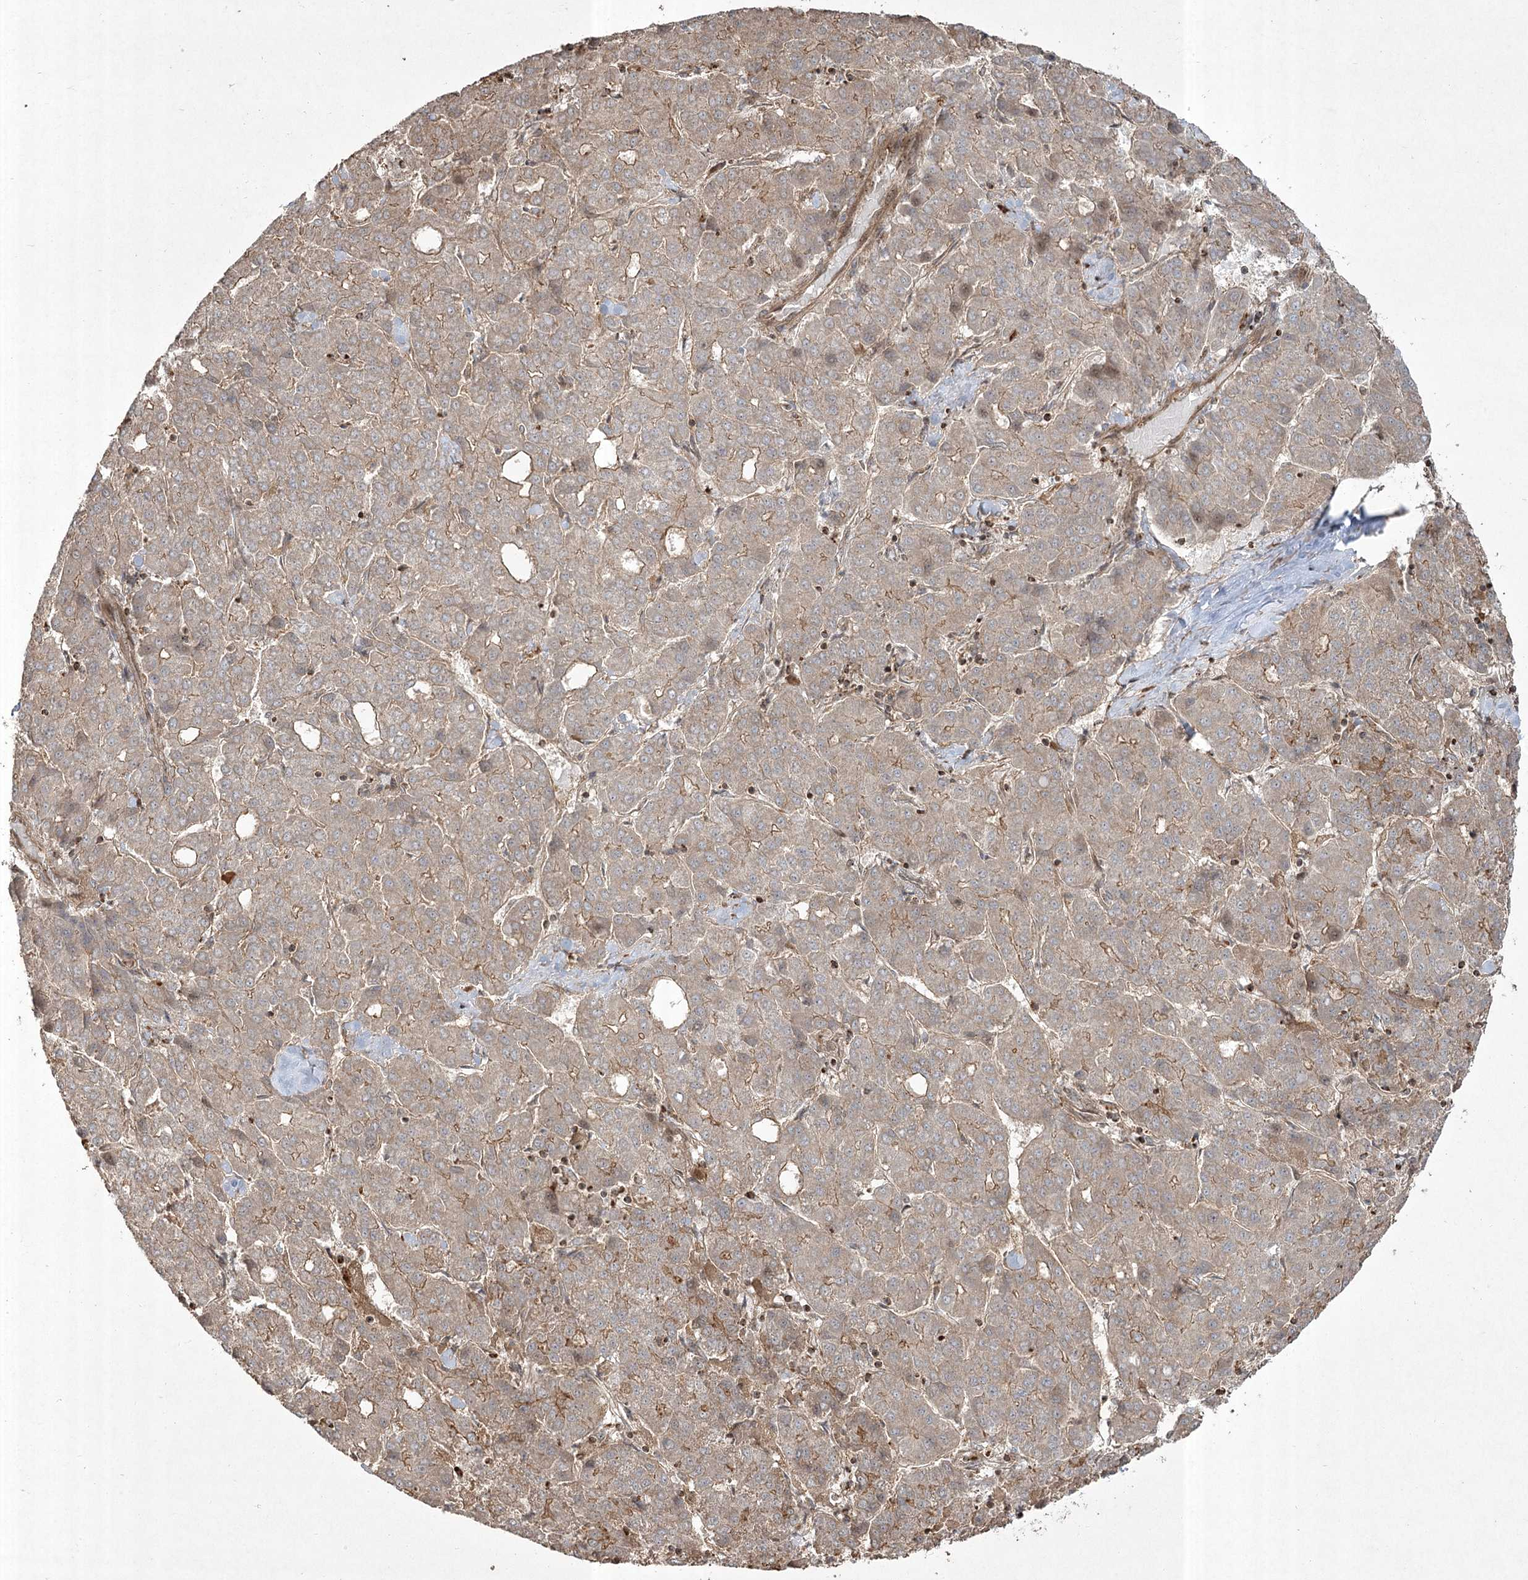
{"staining": {"intensity": "moderate", "quantity": "<25%", "location": "cytoplasmic/membranous"}, "tissue": "liver cancer", "cell_type": "Tumor cells", "image_type": "cancer", "snomed": [{"axis": "morphology", "description": "Carcinoma, Hepatocellular, NOS"}, {"axis": "topography", "description": "Liver"}], "caption": "Liver cancer (hepatocellular carcinoma) stained with a protein marker reveals moderate staining in tumor cells.", "gene": "CPLANE1", "patient": {"sex": "male", "age": 65}}